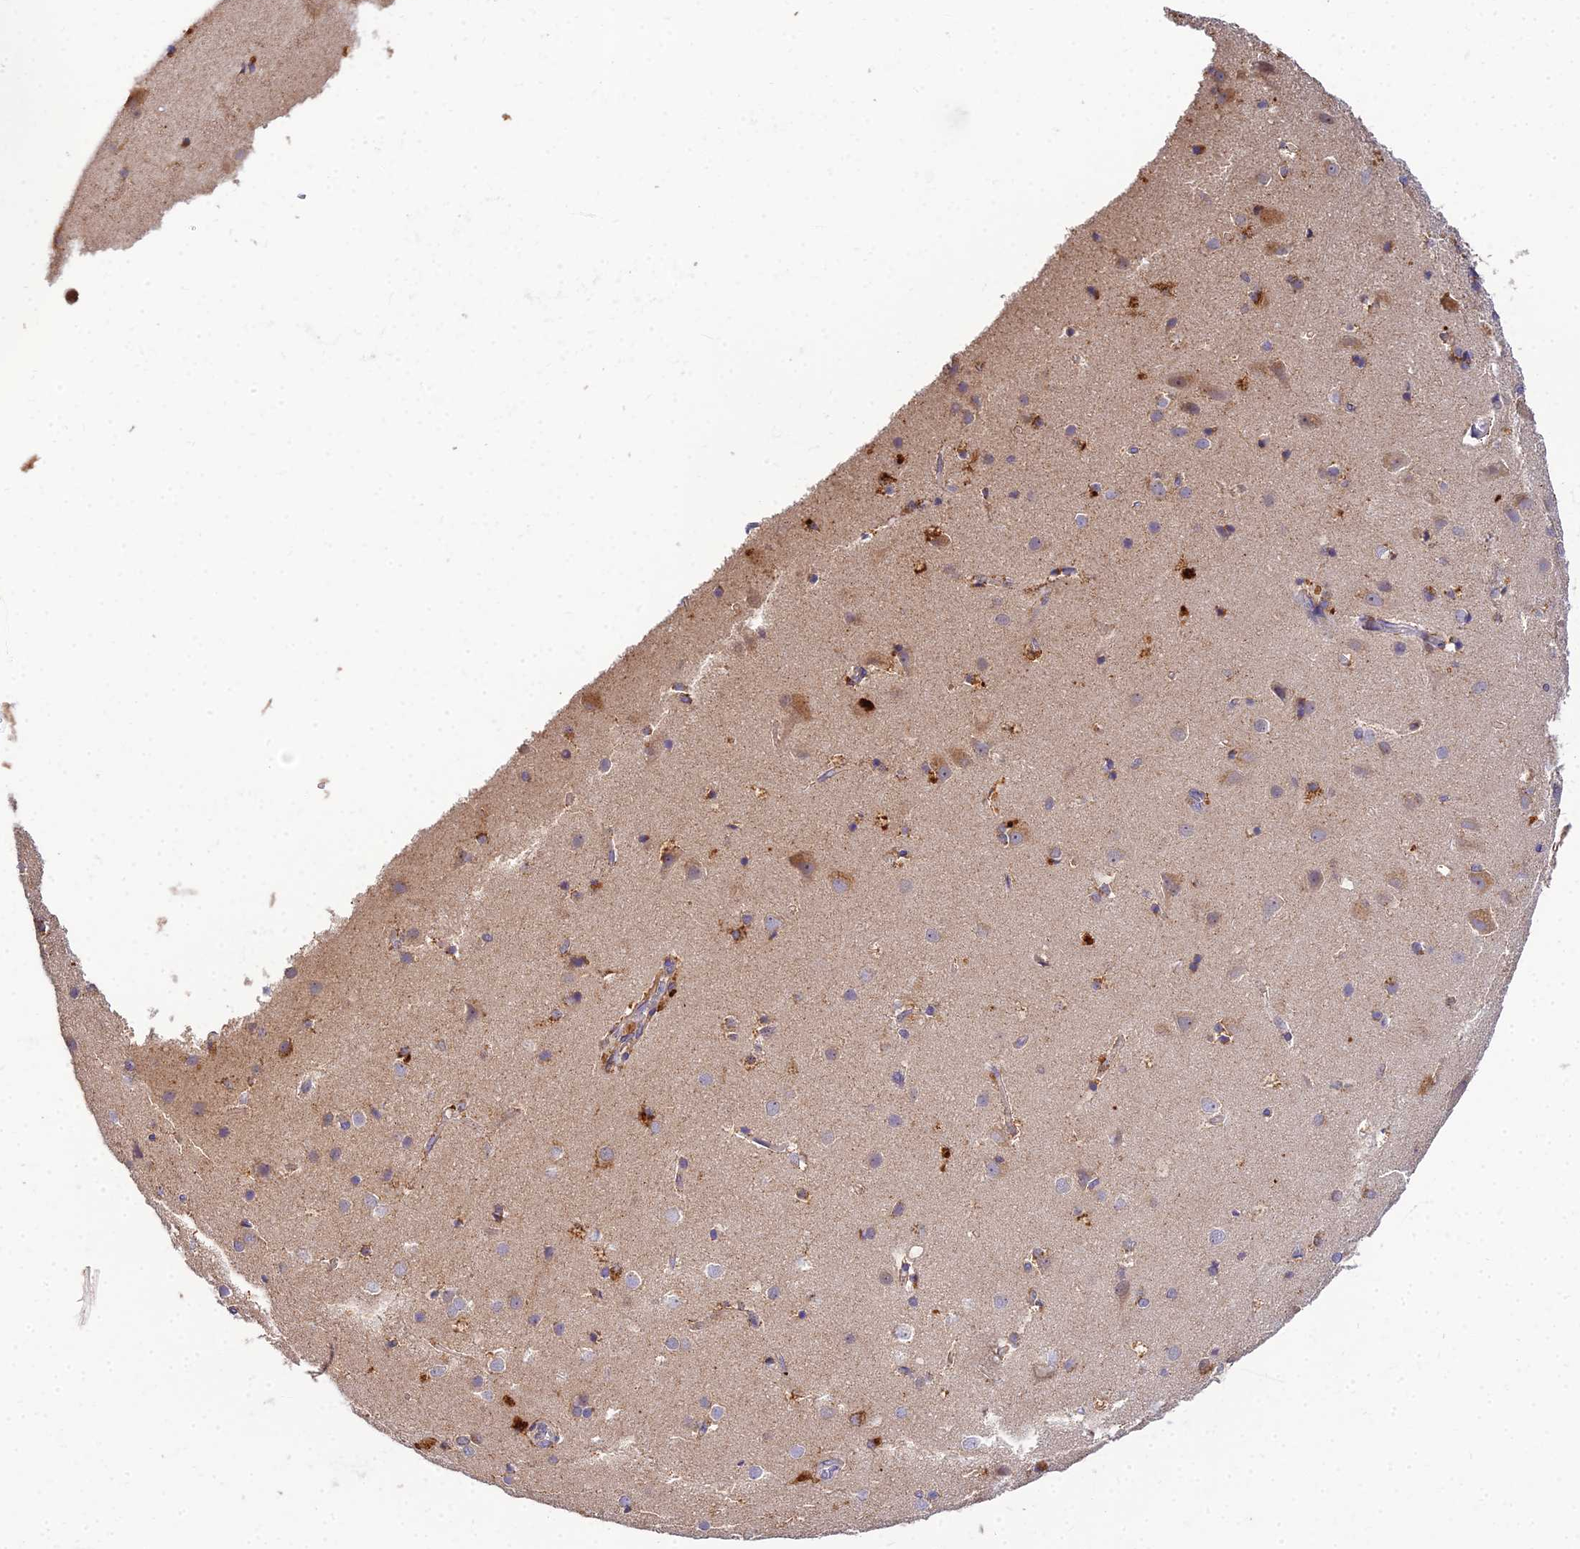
{"staining": {"intensity": "moderate", "quantity": "25%-75%", "location": "cytoplasmic/membranous"}, "tissue": "cerebral cortex", "cell_type": "Endothelial cells", "image_type": "normal", "snomed": [{"axis": "morphology", "description": "Normal tissue, NOS"}, {"axis": "topography", "description": "Cerebral cortex"}], "caption": "Brown immunohistochemical staining in normal human cerebral cortex reveals moderate cytoplasmic/membranous staining in about 25%-75% of endothelial cells.", "gene": "ARL8A", "patient": {"sex": "male", "age": 54}}